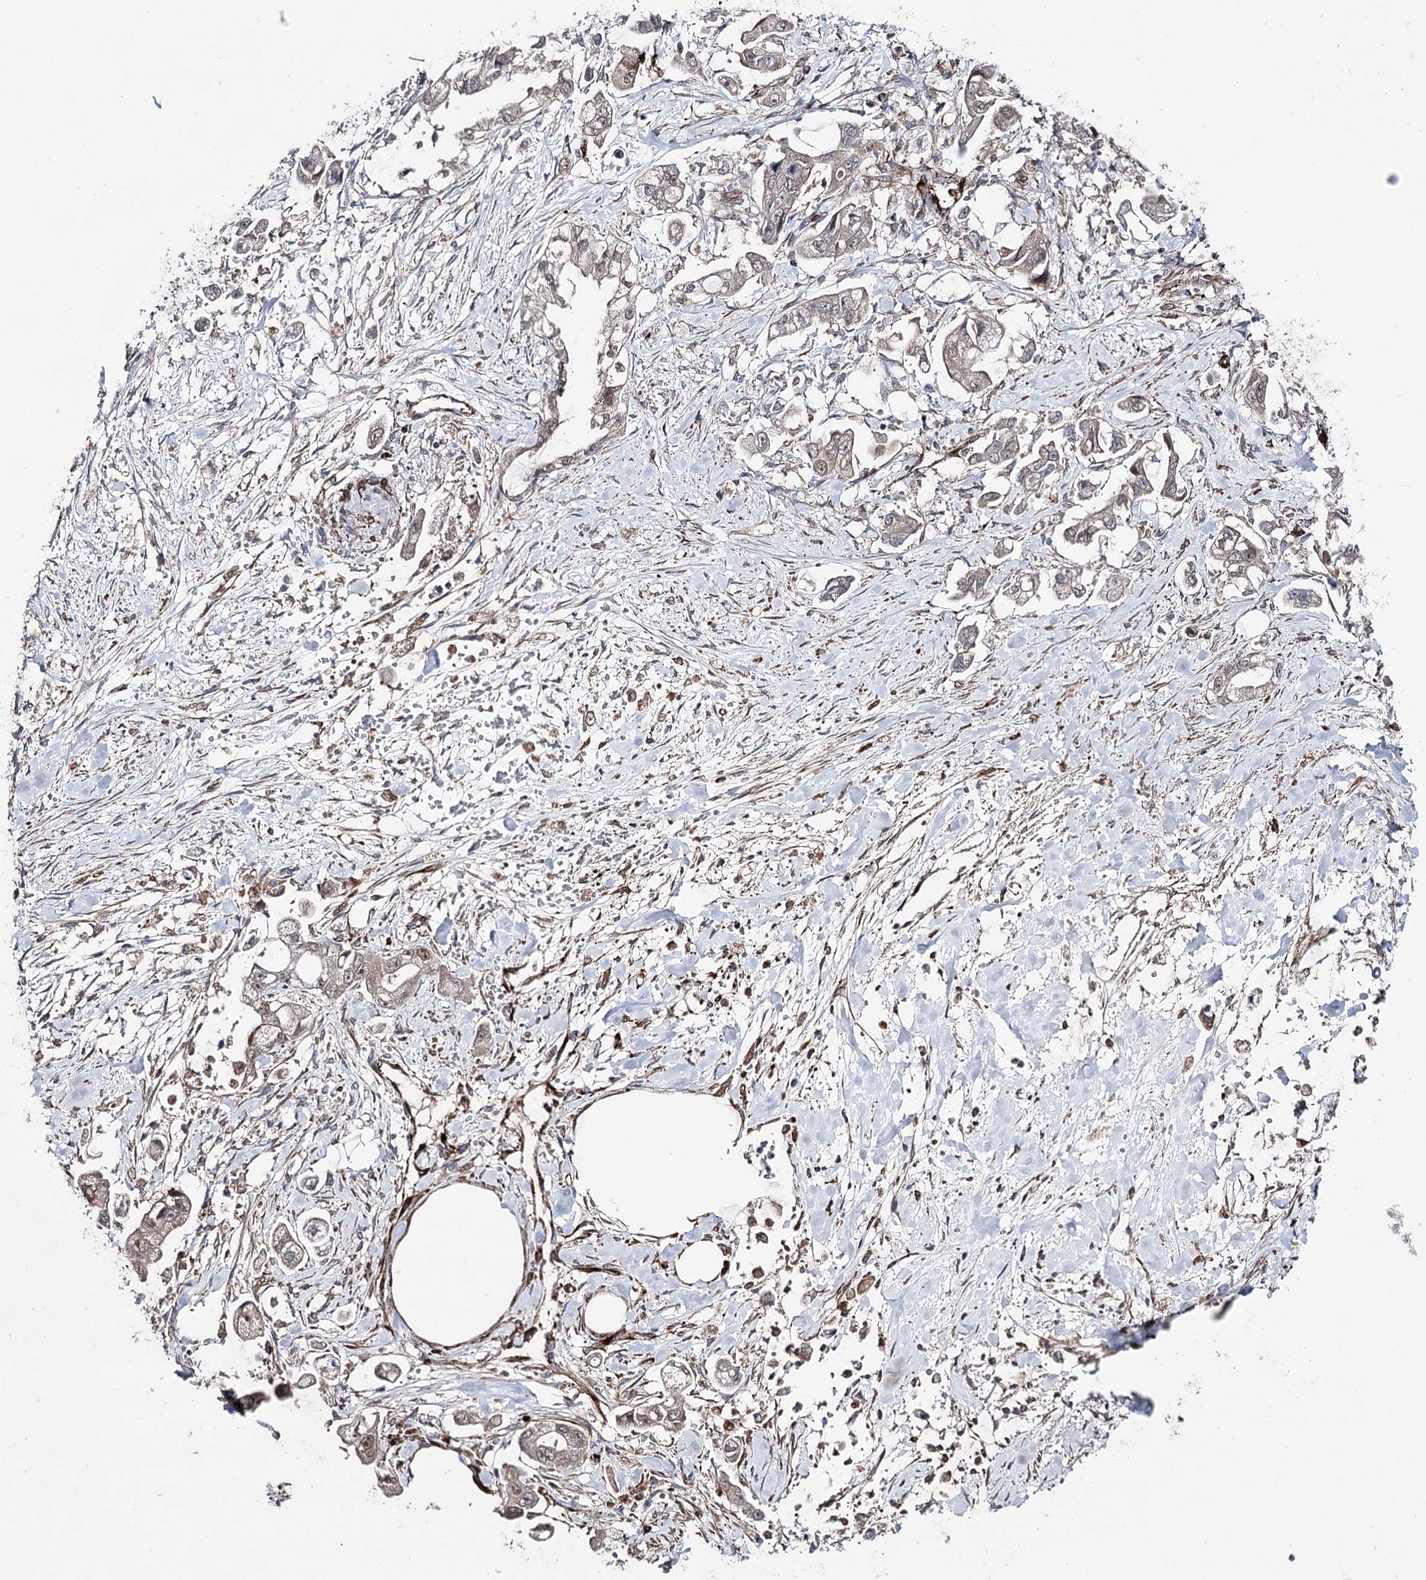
{"staining": {"intensity": "weak", "quantity": "25%-75%", "location": "cytoplasmic/membranous"}, "tissue": "stomach cancer", "cell_type": "Tumor cells", "image_type": "cancer", "snomed": [{"axis": "morphology", "description": "Adenocarcinoma, NOS"}, {"axis": "topography", "description": "Stomach"}], "caption": "Brown immunohistochemical staining in adenocarcinoma (stomach) exhibits weak cytoplasmic/membranous staining in about 25%-75% of tumor cells.", "gene": "MIB1", "patient": {"sex": "male", "age": 62}}